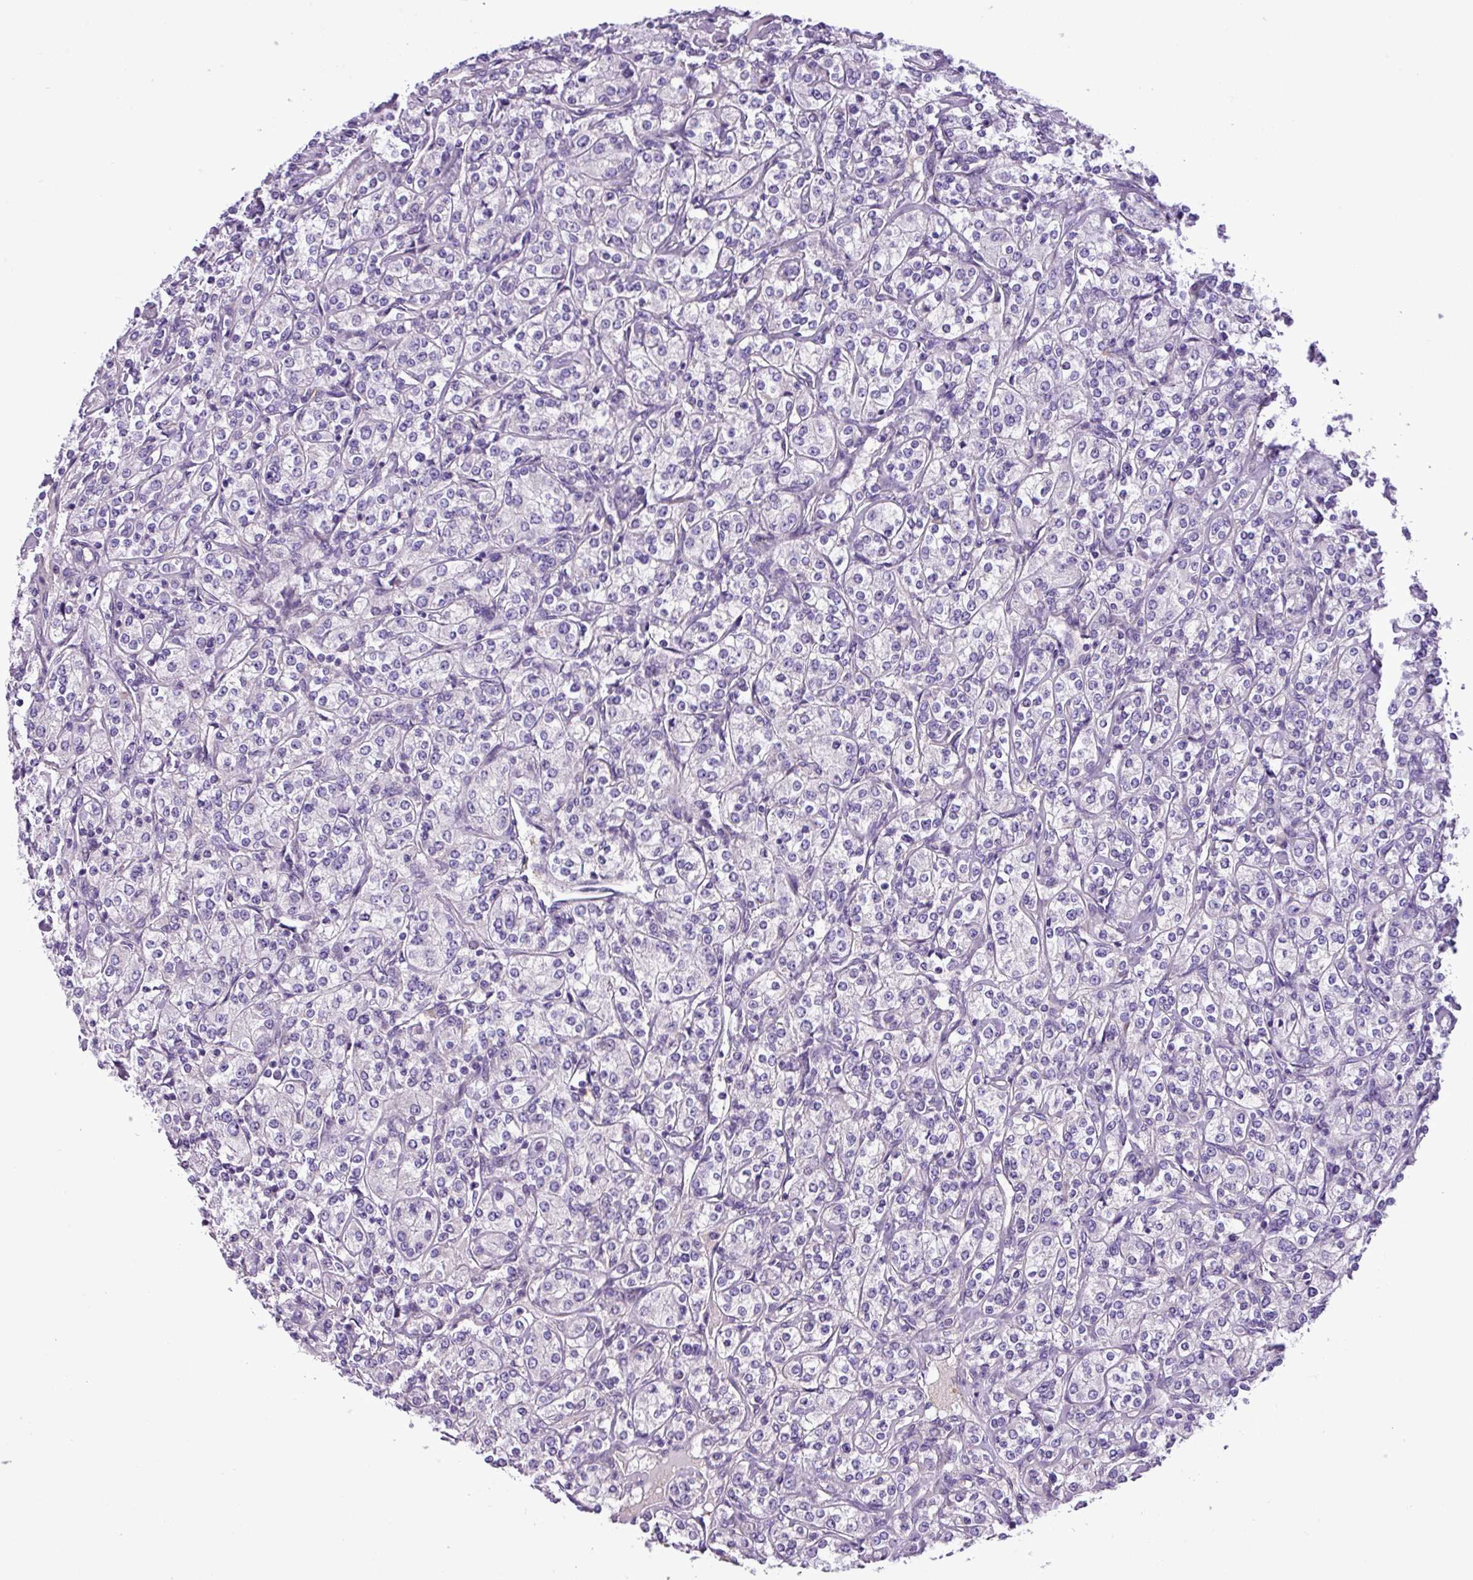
{"staining": {"intensity": "negative", "quantity": "none", "location": "none"}, "tissue": "renal cancer", "cell_type": "Tumor cells", "image_type": "cancer", "snomed": [{"axis": "morphology", "description": "Adenocarcinoma, NOS"}, {"axis": "topography", "description": "Kidney"}], "caption": "Immunohistochemistry of adenocarcinoma (renal) reveals no positivity in tumor cells. (DAB immunohistochemistry visualized using brightfield microscopy, high magnification).", "gene": "C11orf91", "patient": {"sex": "male", "age": 77}}